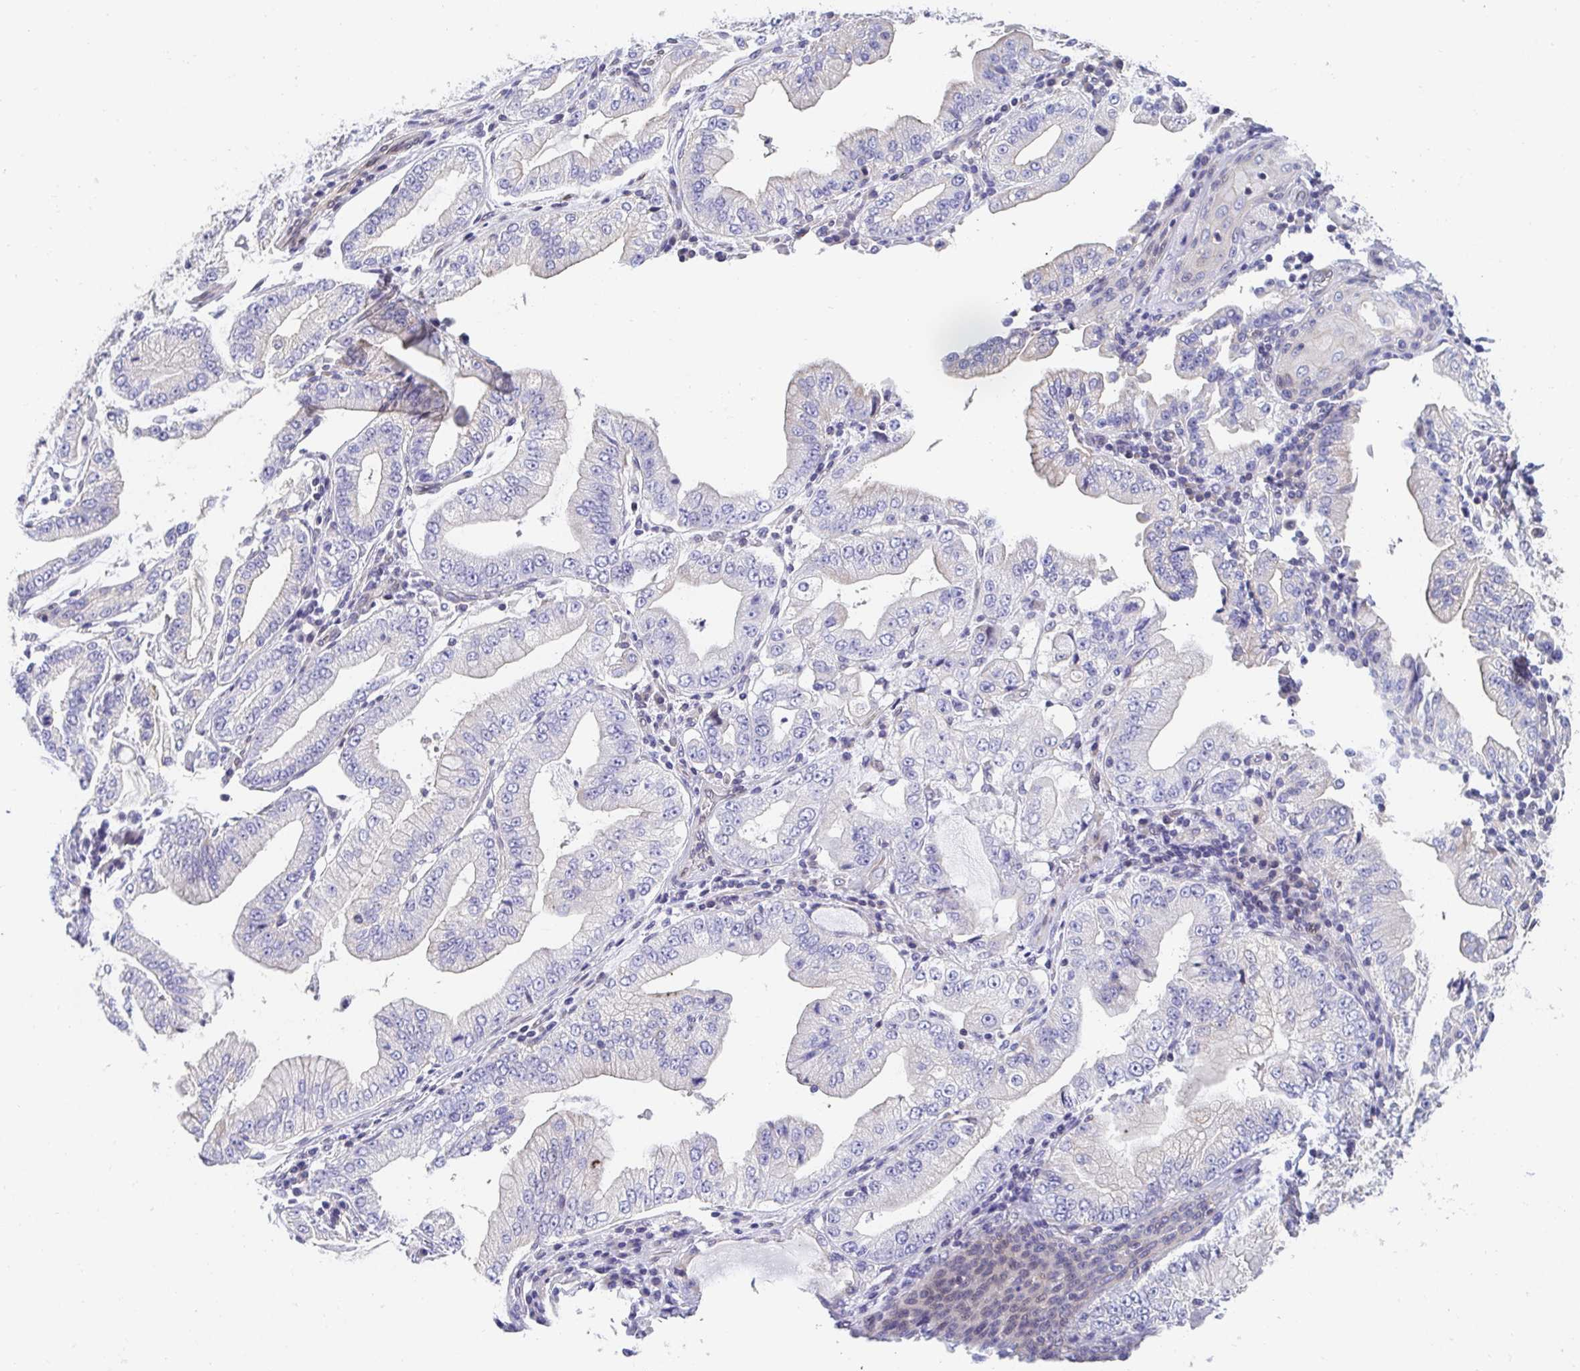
{"staining": {"intensity": "negative", "quantity": "none", "location": "none"}, "tissue": "stomach cancer", "cell_type": "Tumor cells", "image_type": "cancer", "snomed": [{"axis": "morphology", "description": "Adenocarcinoma, NOS"}, {"axis": "topography", "description": "Stomach, upper"}], "caption": "Stomach adenocarcinoma was stained to show a protein in brown. There is no significant positivity in tumor cells.", "gene": "AKAP14", "patient": {"sex": "female", "age": 74}}